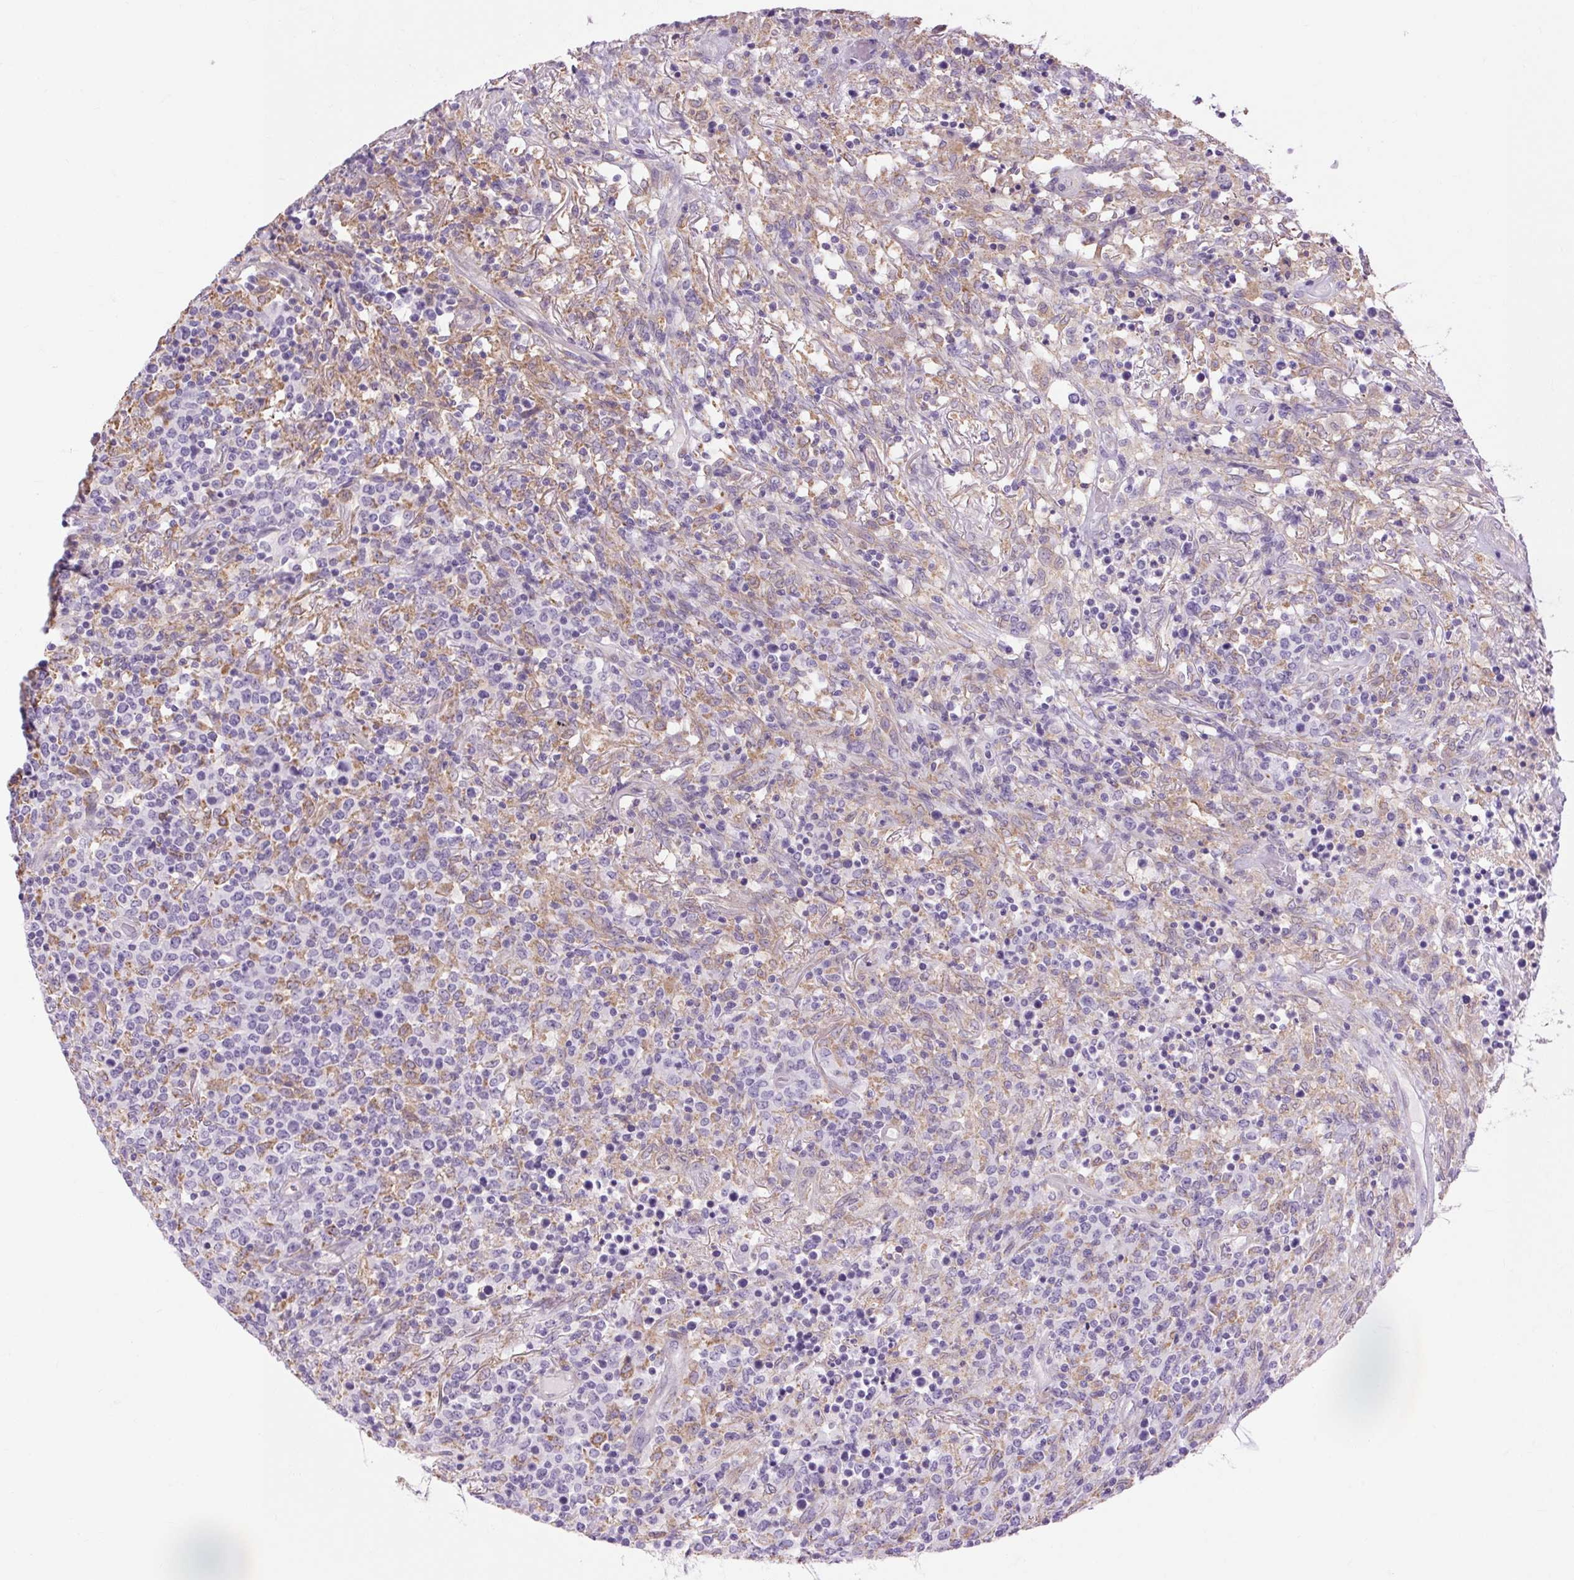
{"staining": {"intensity": "weak", "quantity": "25%-75%", "location": "cytoplasmic/membranous"}, "tissue": "lymphoma", "cell_type": "Tumor cells", "image_type": "cancer", "snomed": [{"axis": "morphology", "description": "Malignant lymphoma, non-Hodgkin's type, High grade"}, {"axis": "topography", "description": "Lung"}], "caption": "A photomicrograph of human high-grade malignant lymphoma, non-Hodgkin's type stained for a protein displays weak cytoplasmic/membranous brown staining in tumor cells.", "gene": "SOWAHC", "patient": {"sex": "male", "age": 79}}